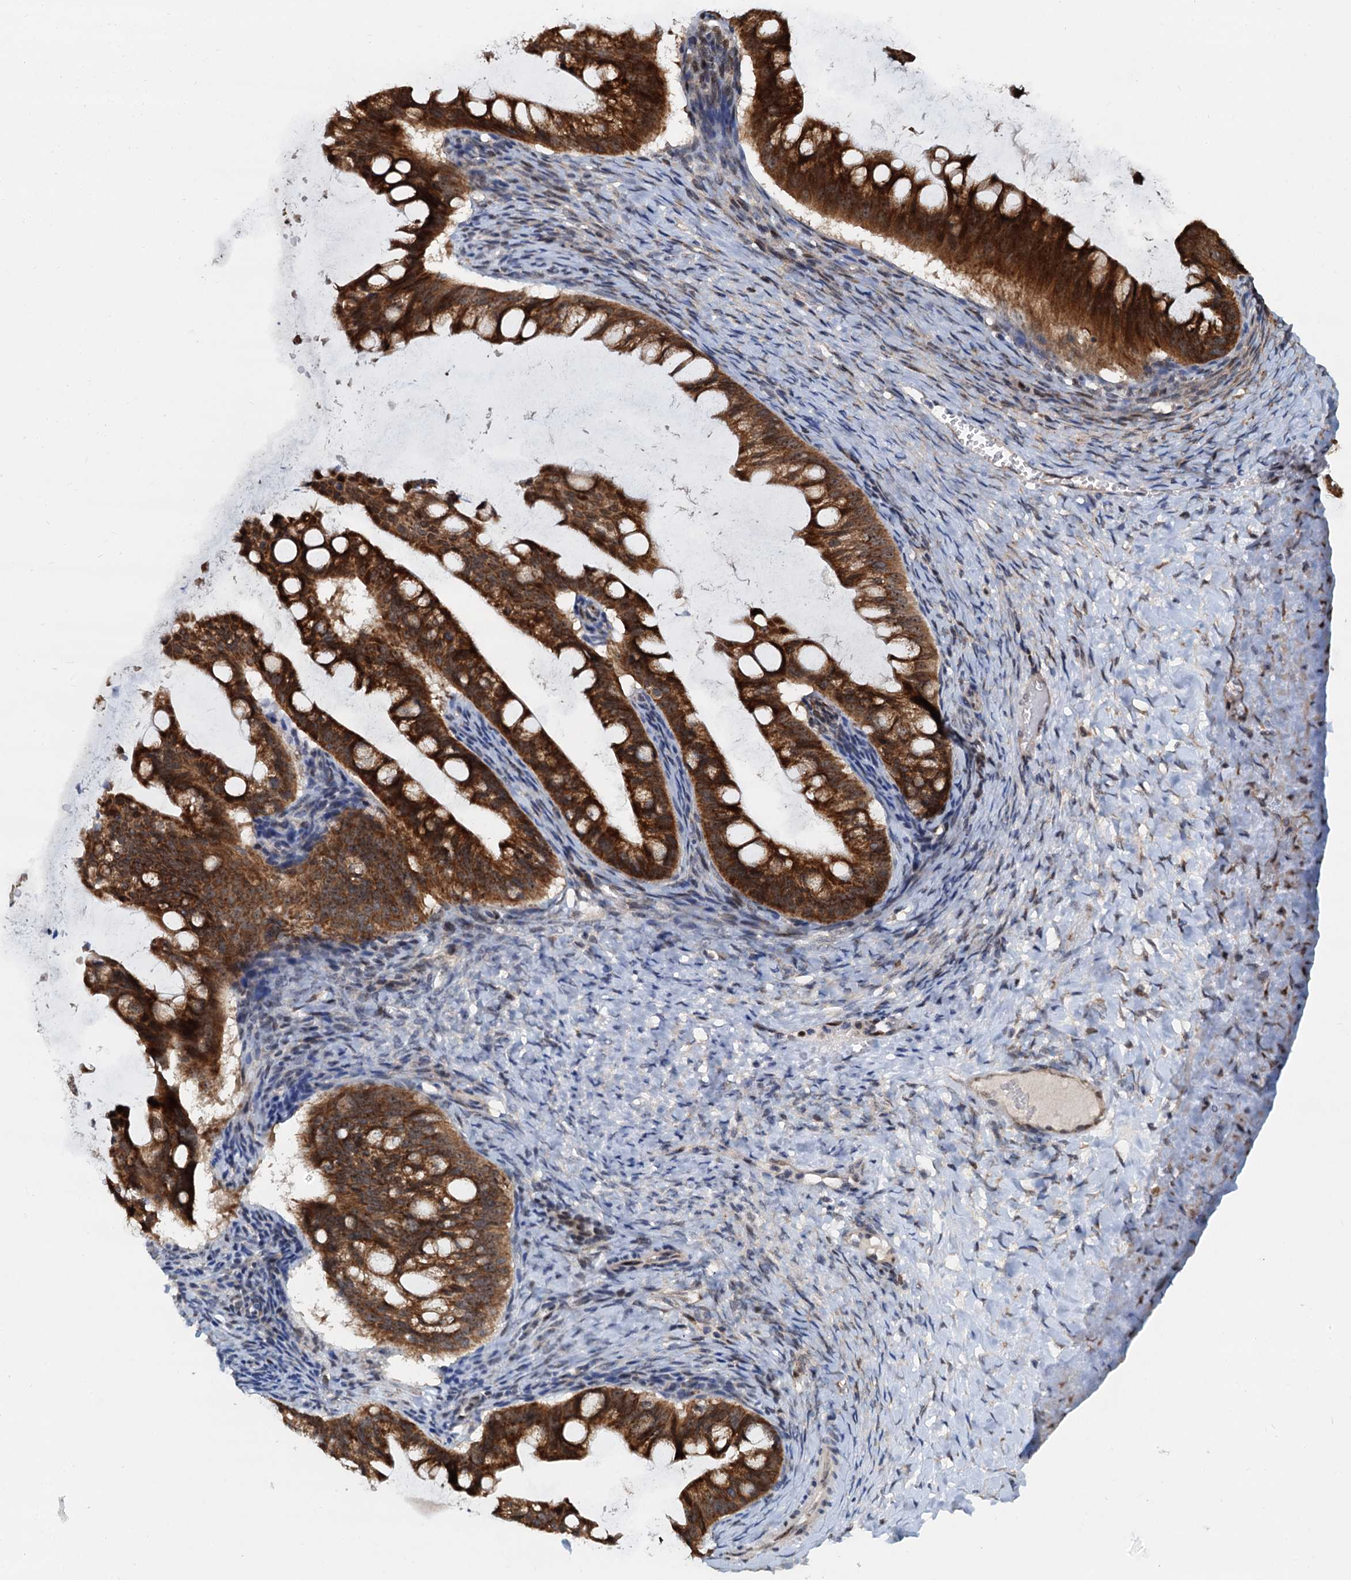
{"staining": {"intensity": "strong", "quantity": ">75%", "location": "cytoplasmic/membranous,nuclear"}, "tissue": "ovarian cancer", "cell_type": "Tumor cells", "image_type": "cancer", "snomed": [{"axis": "morphology", "description": "Cystadenocarcinoma, mucinous, NOS"}, {"axis": "topography", "description": "Ovary"}], "caption": "The photomicrograph displays a brown stain indicating the presence of a protein in the cytoplasmic/membranous and nuclear of tumor cells in ovarian mucinous cystadenocarcinoma.", "gene": "DNAJC21", "patient": {"sex": "female", "age": 73}}